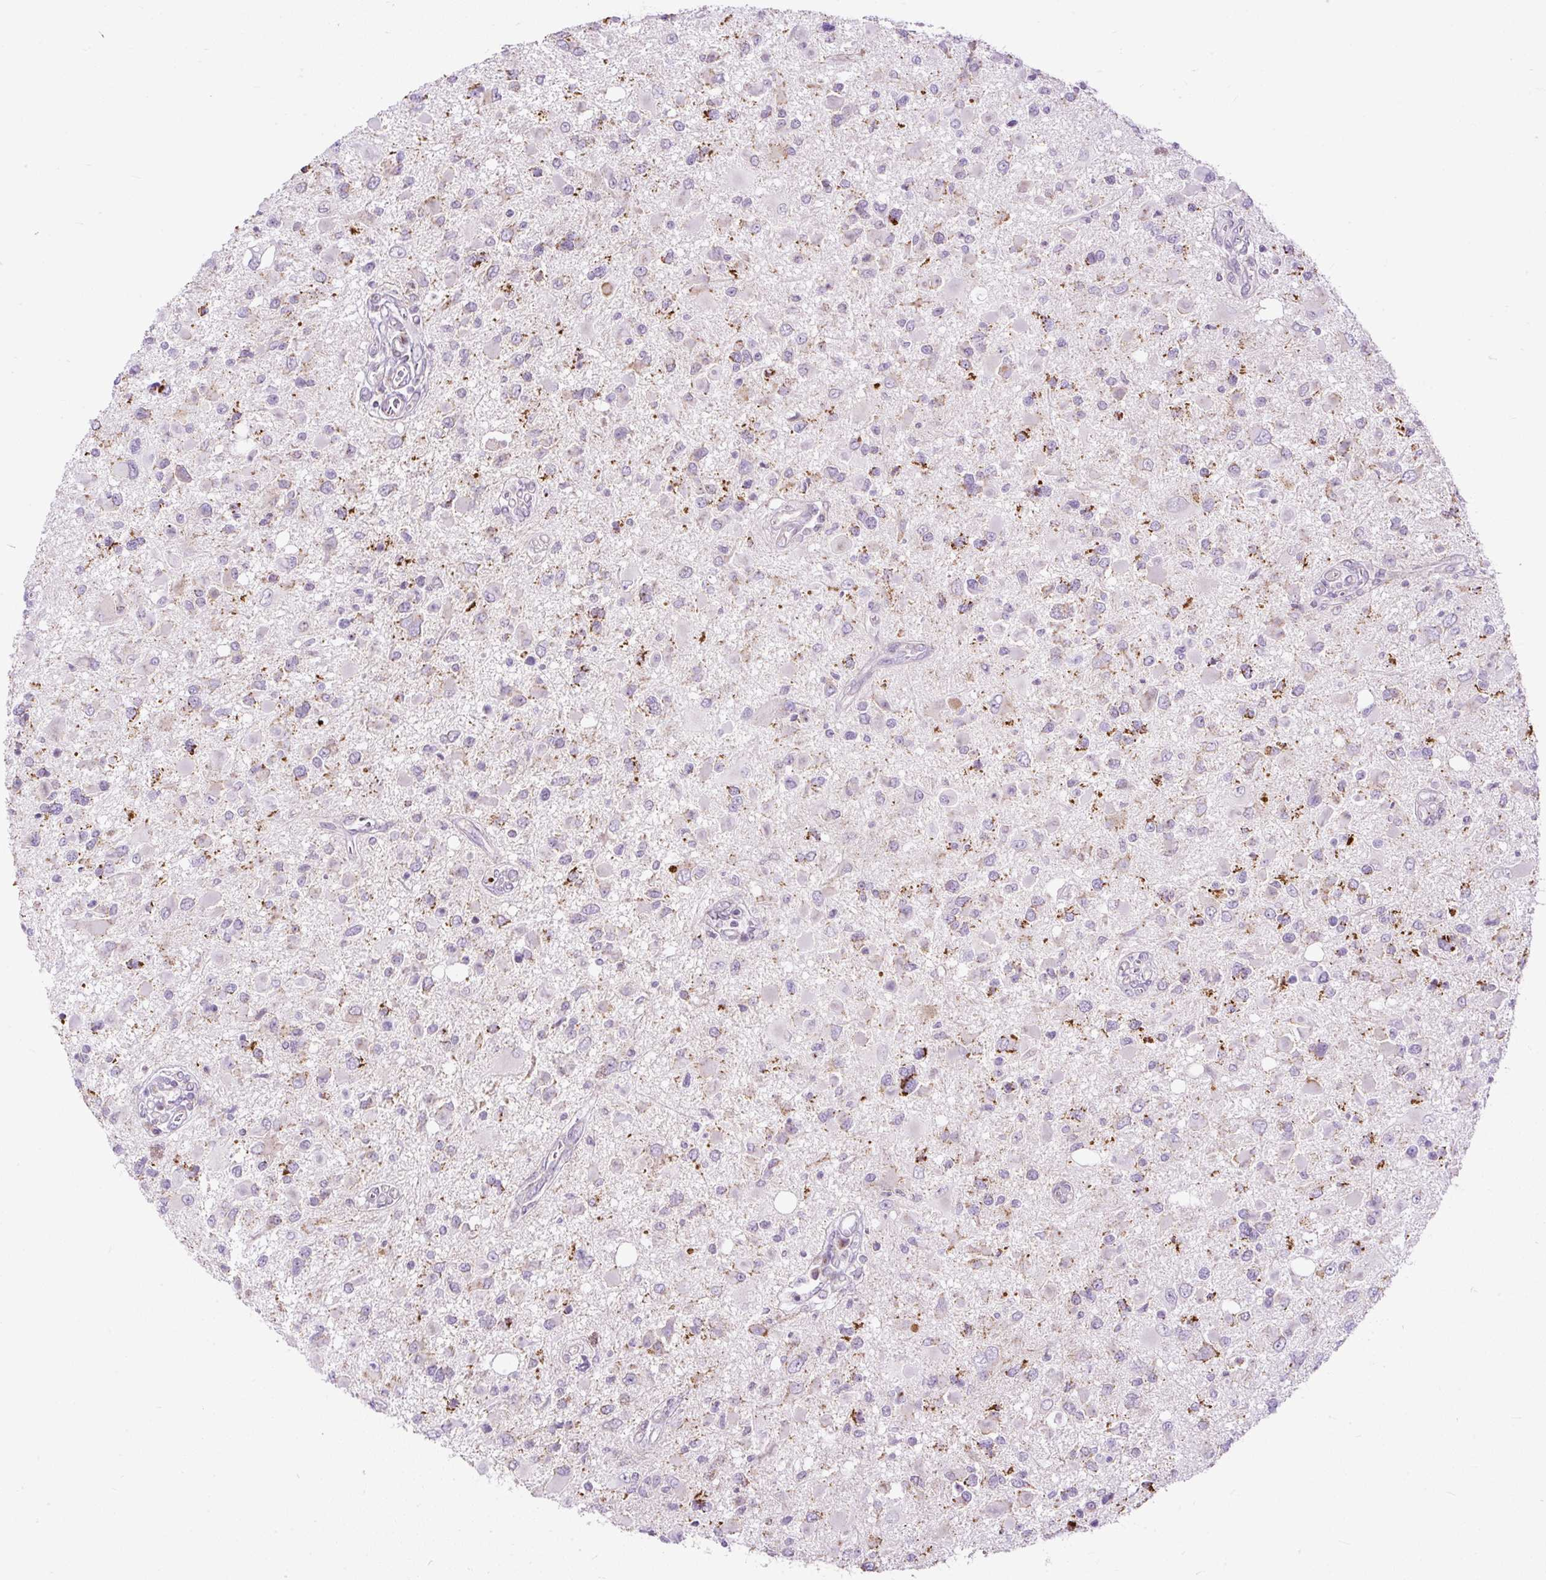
{"staining": {"intensity": "moderate", "quantity": "<25%", "location": "cytoplasmic/membranous"}, "tissue": "glioma", "cell_type": "Tumor cells", "image_type": "cancer", "snomed": [{"axis": "morphology", "description": "Glioma, malignant, High grade"}, {"axis": "topography", "description": "Brain"}], "caption": "Immunohistochemical staining of glioma displays low levels of moderate cytoplasmic/membranous protein expression in about <25% of tumor cells. The protein of interest is shown in brown color, while the nuclei are stained blue.", "gene": "FMC1", "patient": {"sex": "male", "age": 53}}